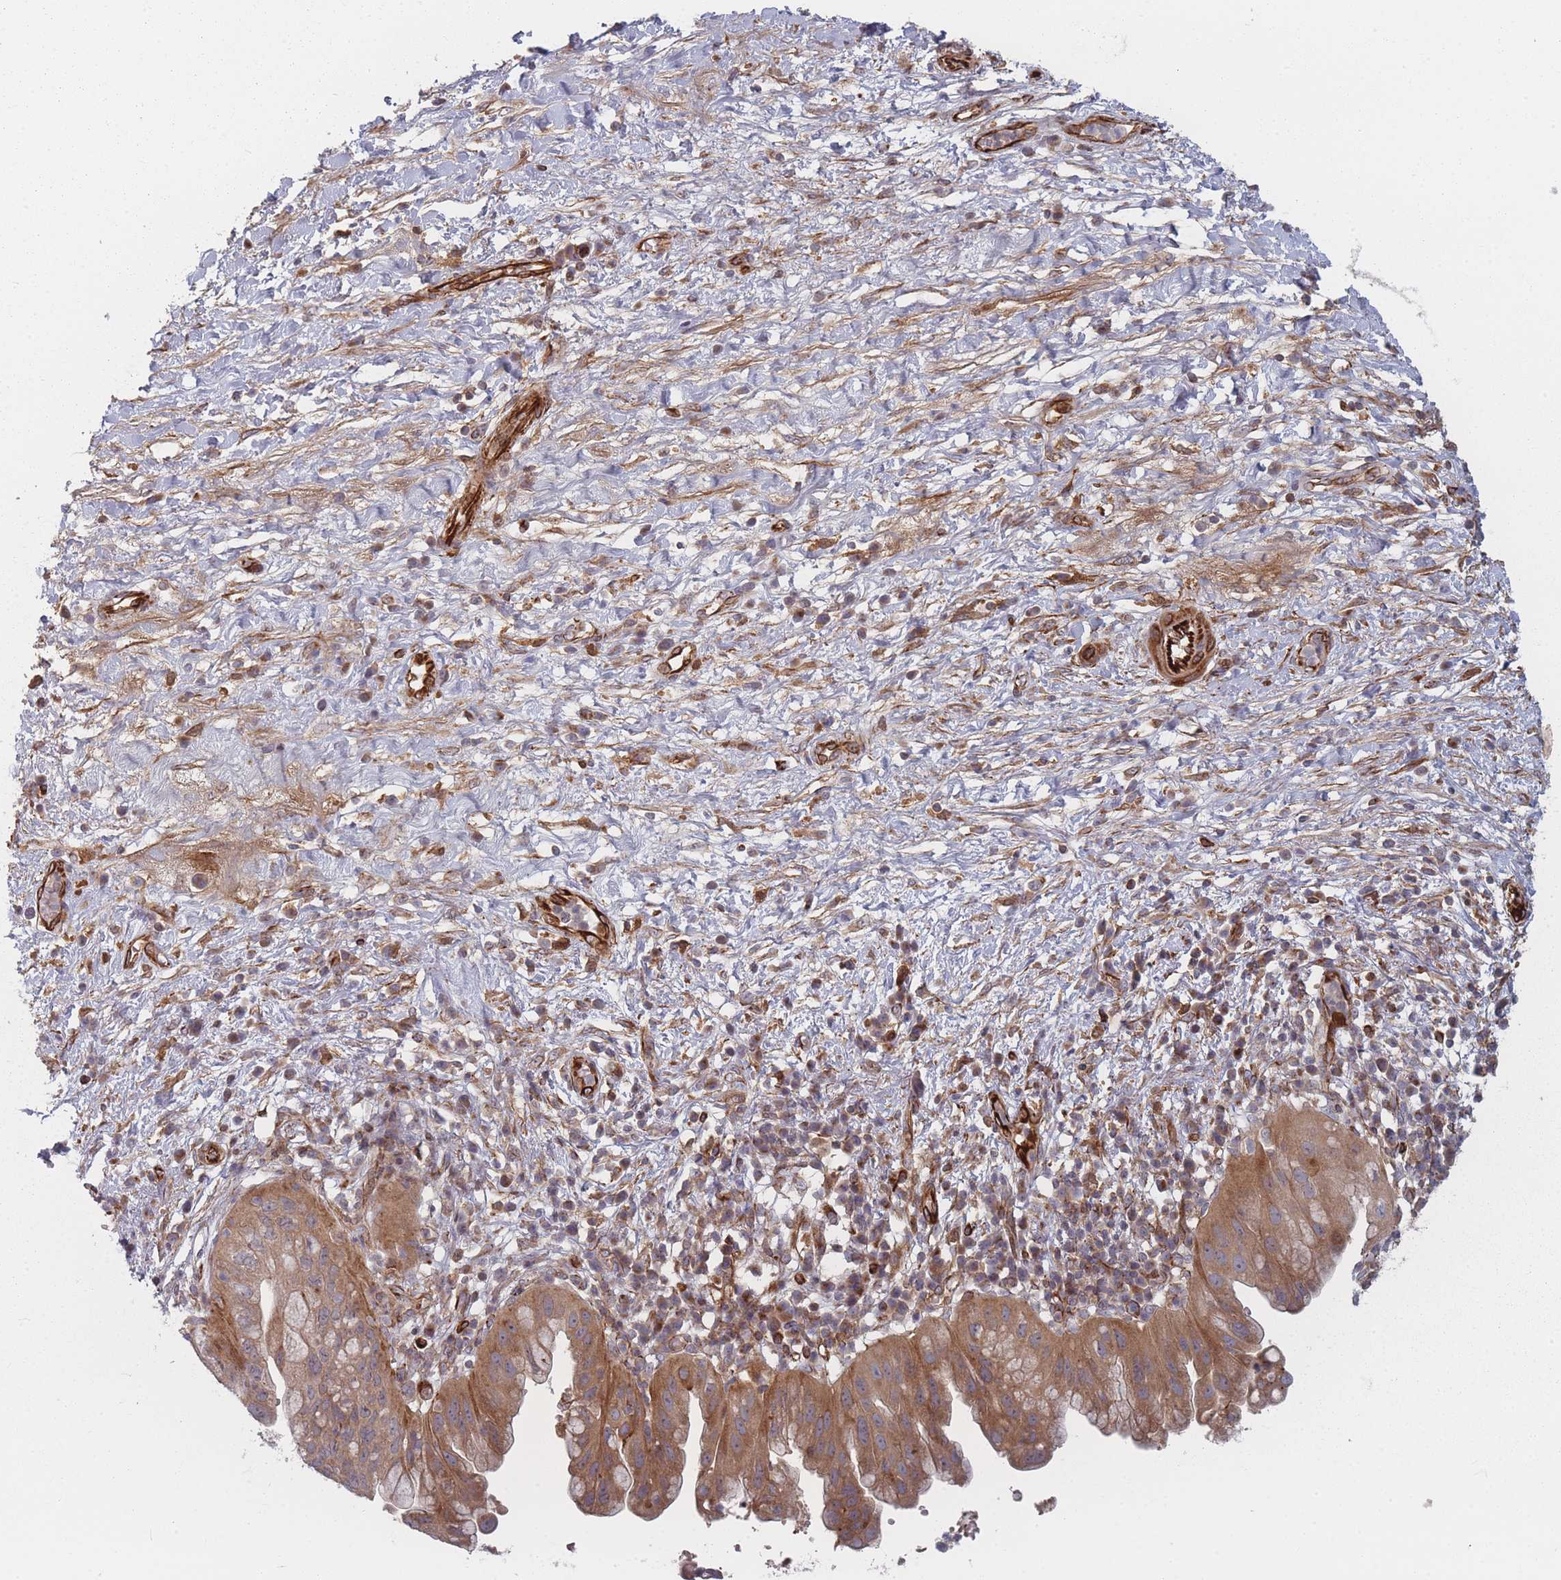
{"staining": {"intensity": "moderate", "quantity": ">75%", "location": "cytoplasmic/membranous"}, "tissue": "pancreatic cancer", "cell_type": "Tumor cells", "image_type": "cancer", "snomed": [{"axis": "morphology", "description": "Adenocarcinoma, NOS"}, {"axis": "topography", "description": "Pancreas"}], "caption": "Immunohistochemistry histopathology image of neoplastic tissue: human adenocarcinoma (pancreatic) stained using immunohistochemistry displays medium levels of moderate protein expression localized specifically in the cytoplasmic/membranous of tumor cells, appearing as a cytoplasmic/membranous brown color.", "gene": "EEF1AKMT2", "patient": {"sex": "male", "age": 68}}